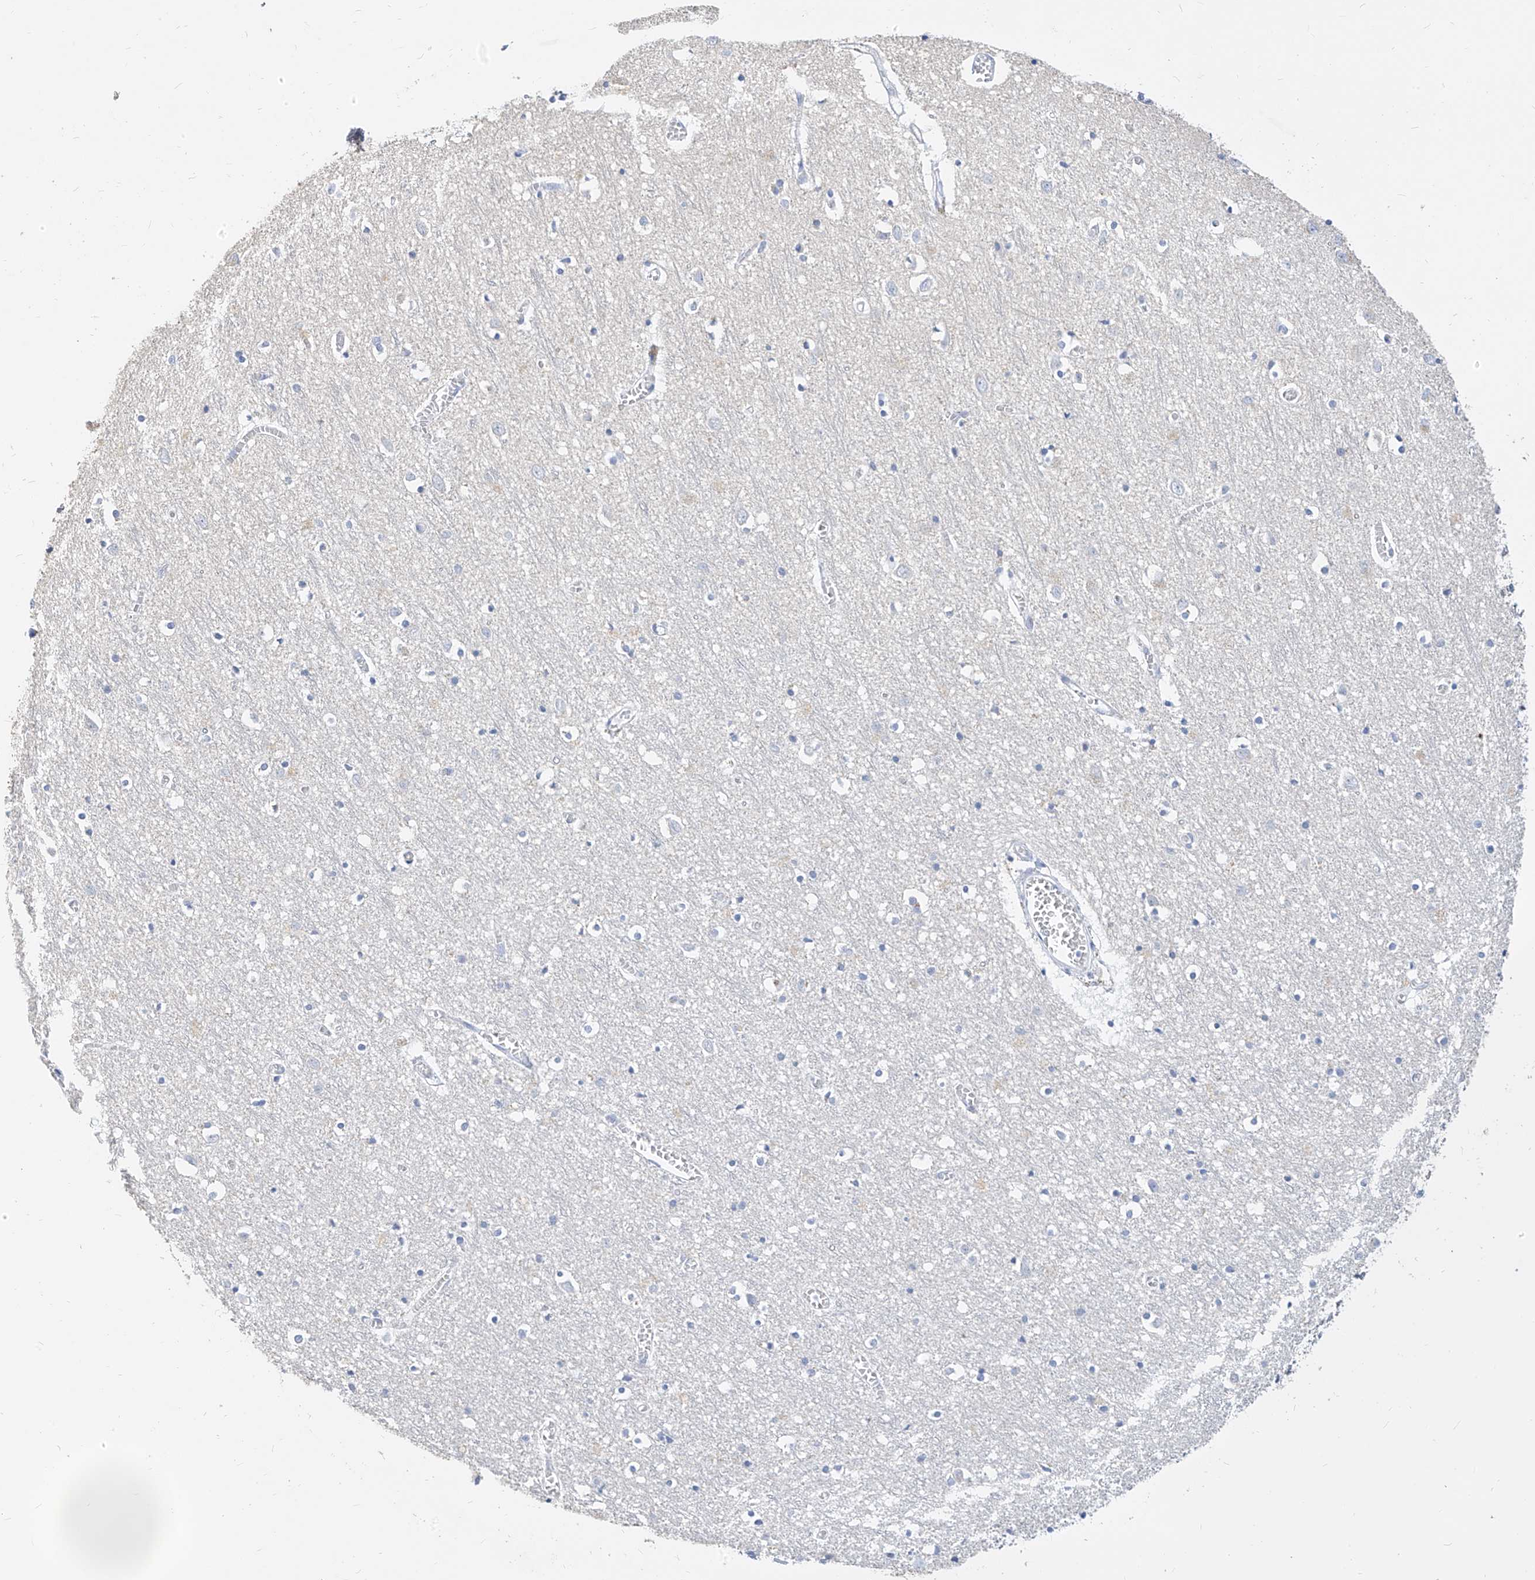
{"staining": {"intensity": "negative", "quantity": "none", "location": "none"}, "tissue": "cerebral cortex", "cell_type": "Endothelial cells", "image_type": "normal", "snomed": [{"axis": "morphology", "description": "Normal tissue, NOS"}, {"axis": "topography", "description": "Cerebral cortex"}], "caption": "Immunohistochemical staining of unremarkable human cerebral cortex reveals no significant staining in endothelial cells.", "gene": "ZZEF1", "patient": {"sex": "female", "age": 64}}